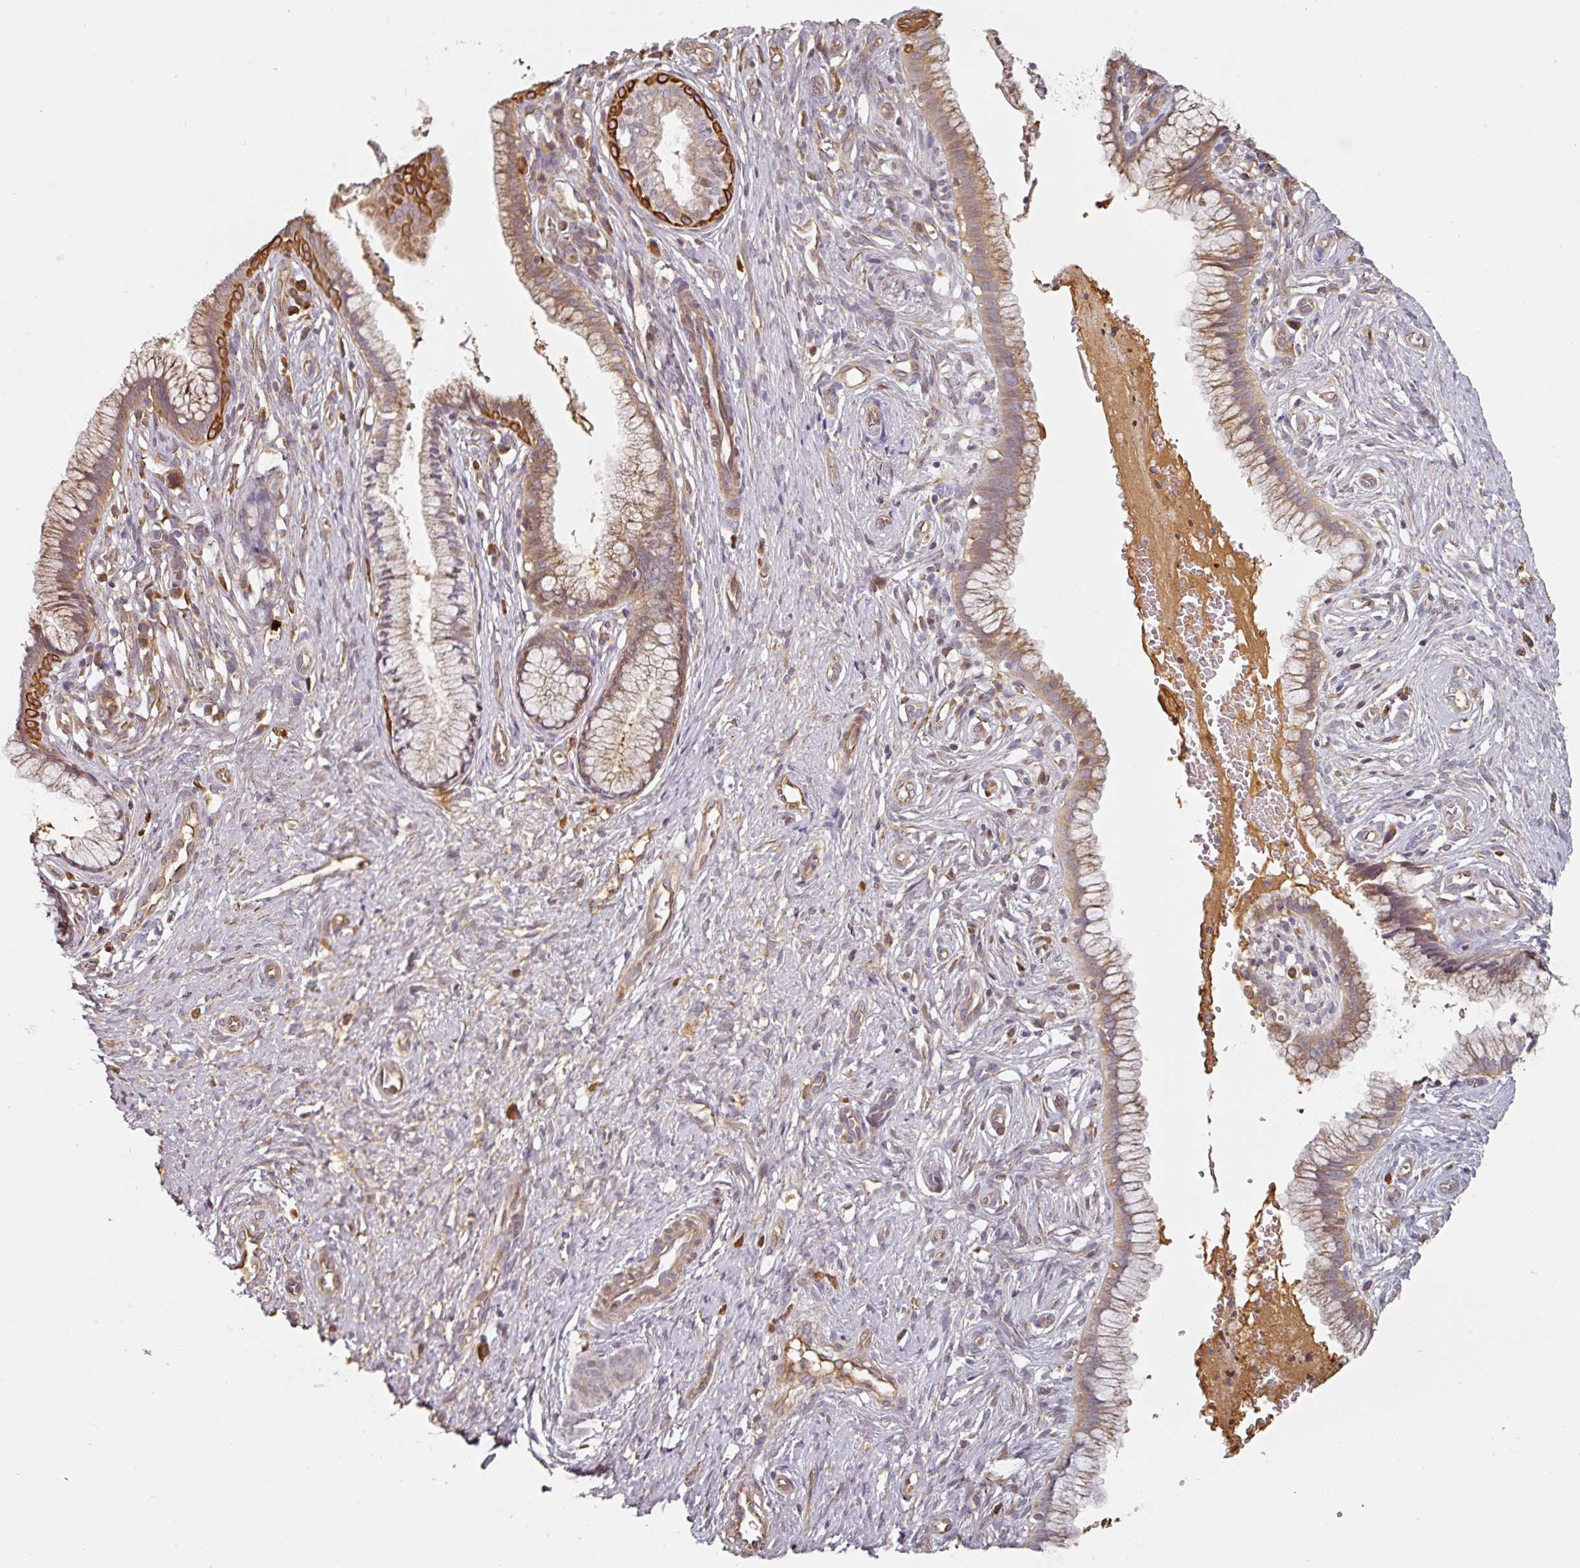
{"staining": {"intensity": "weak", "quantity": ">75%", "location": "cytoplasmic/membranous"}, "tissue": "cervix", "cell_type": "Glandular cells", "image_type": "normal", "snomed": [{"axis": "morphology", "description": "Normal tissue, NOS"}, {"axis": "topography", "description": "Cervix"}], "caption": "Normal cervix displays weak cytoplasmic/membranous staining in approximately >75% of glandular cells The staining is performed using DAB brown chromogen to label protein expression. The nuclei are counter-stained blue using hematoxylin..", "gene": "CEP78", "patient": {"sex": "female", "age": 36}}